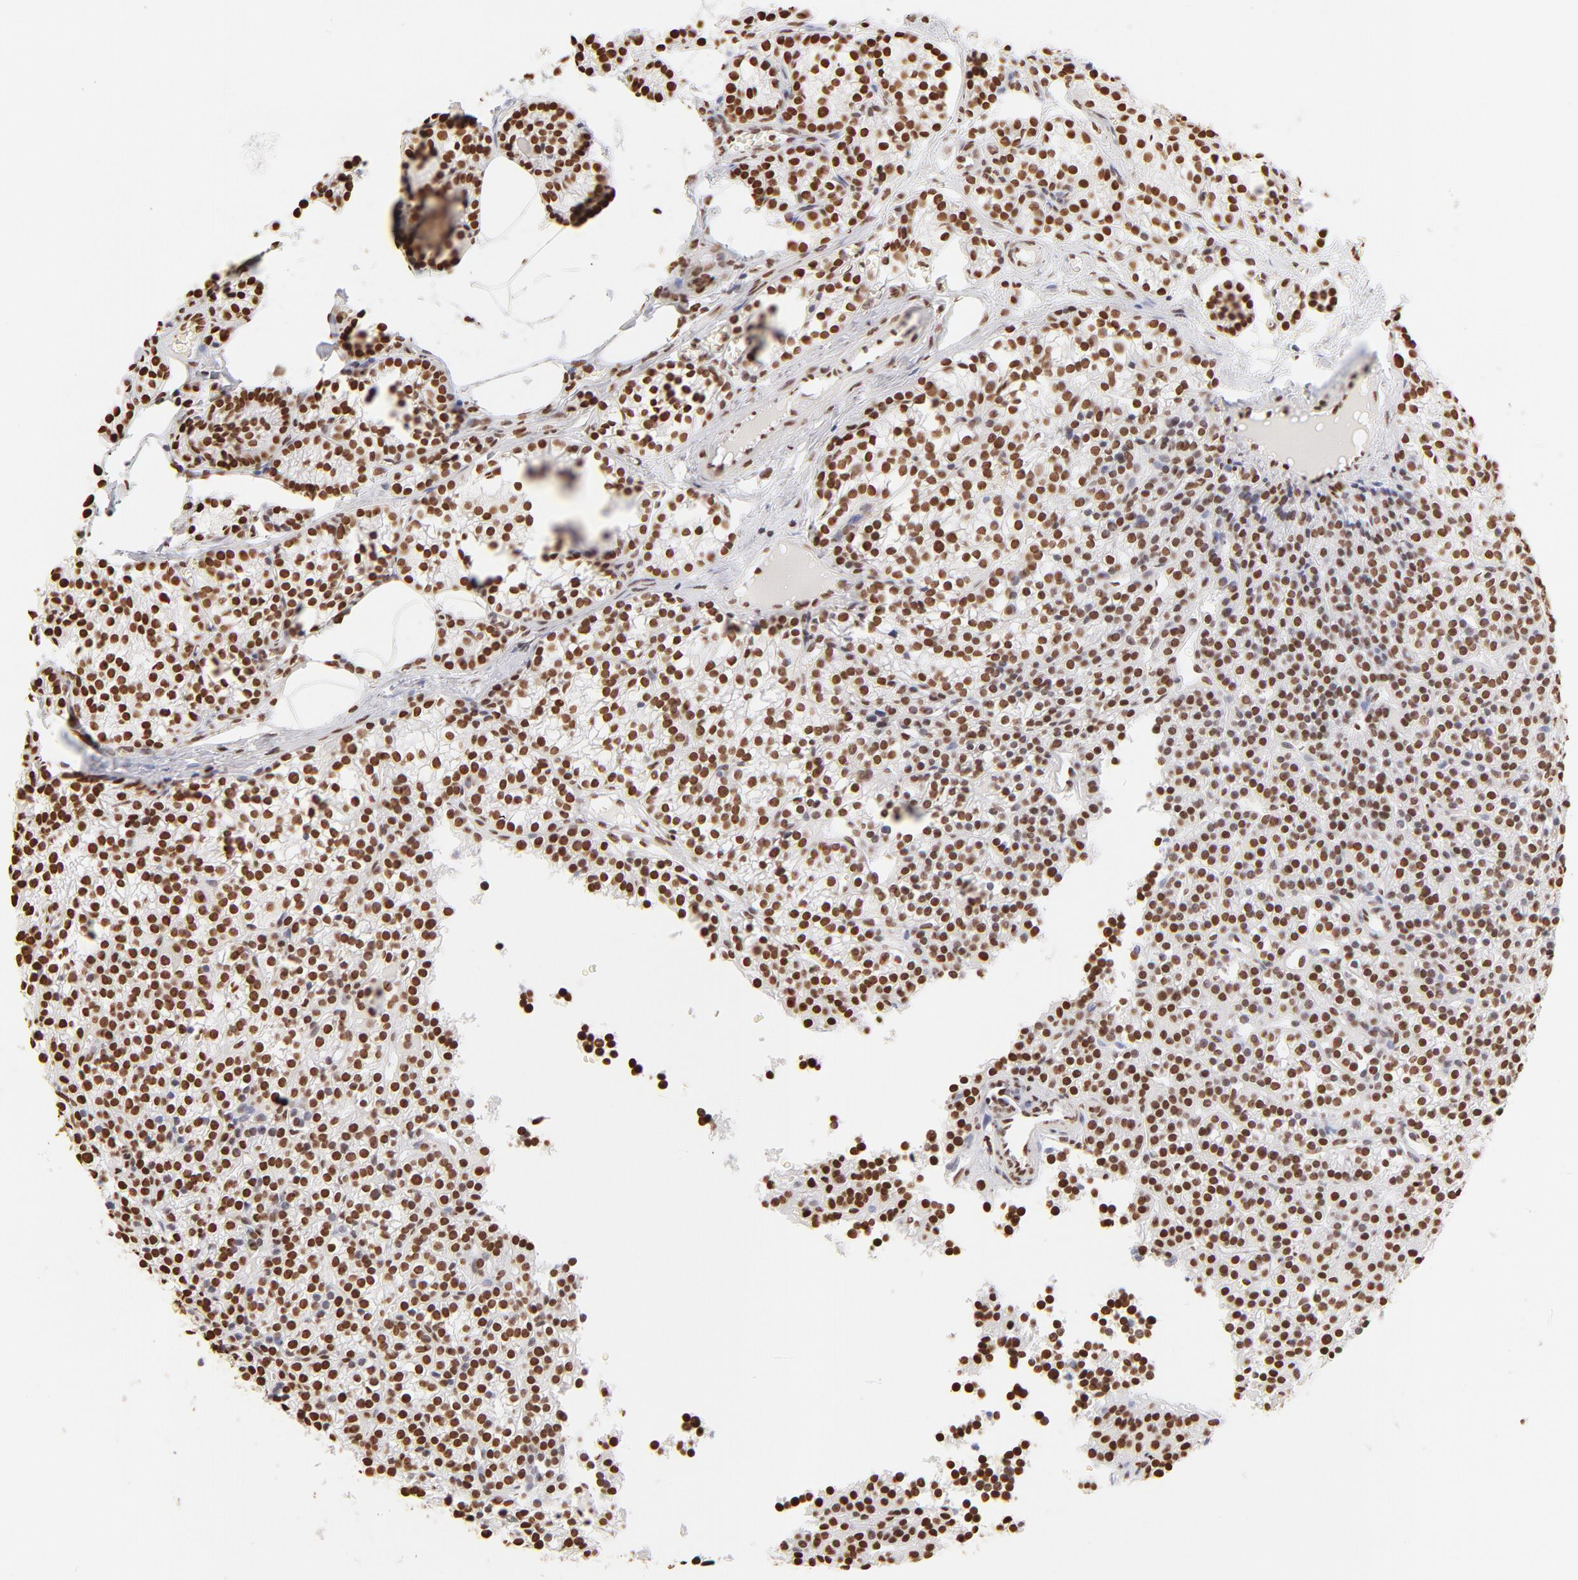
{"staining": {"intensity": "strong", "quantity": ">75%", "location": "cytoplasmic/membranous,nuclear"}, "tissue": "parathyroid gland", "cell_type": "Glandular cells", "image_type": "normal", "snomed": [{"axis": "morphology", "description": "Normal tissue, NOS"}, {"axis": "topography", "description": "Parathyroid gland"}], "caption": "Immunohistochemical staining of unremarkable parathyroid gland exhibits >75% levels of strong cytoplasmic/membranous,nuclear protein expression in about >75% of glandular cells.", "gene": "ZNF540", "patient": {"sex": "female", "age": 50}}